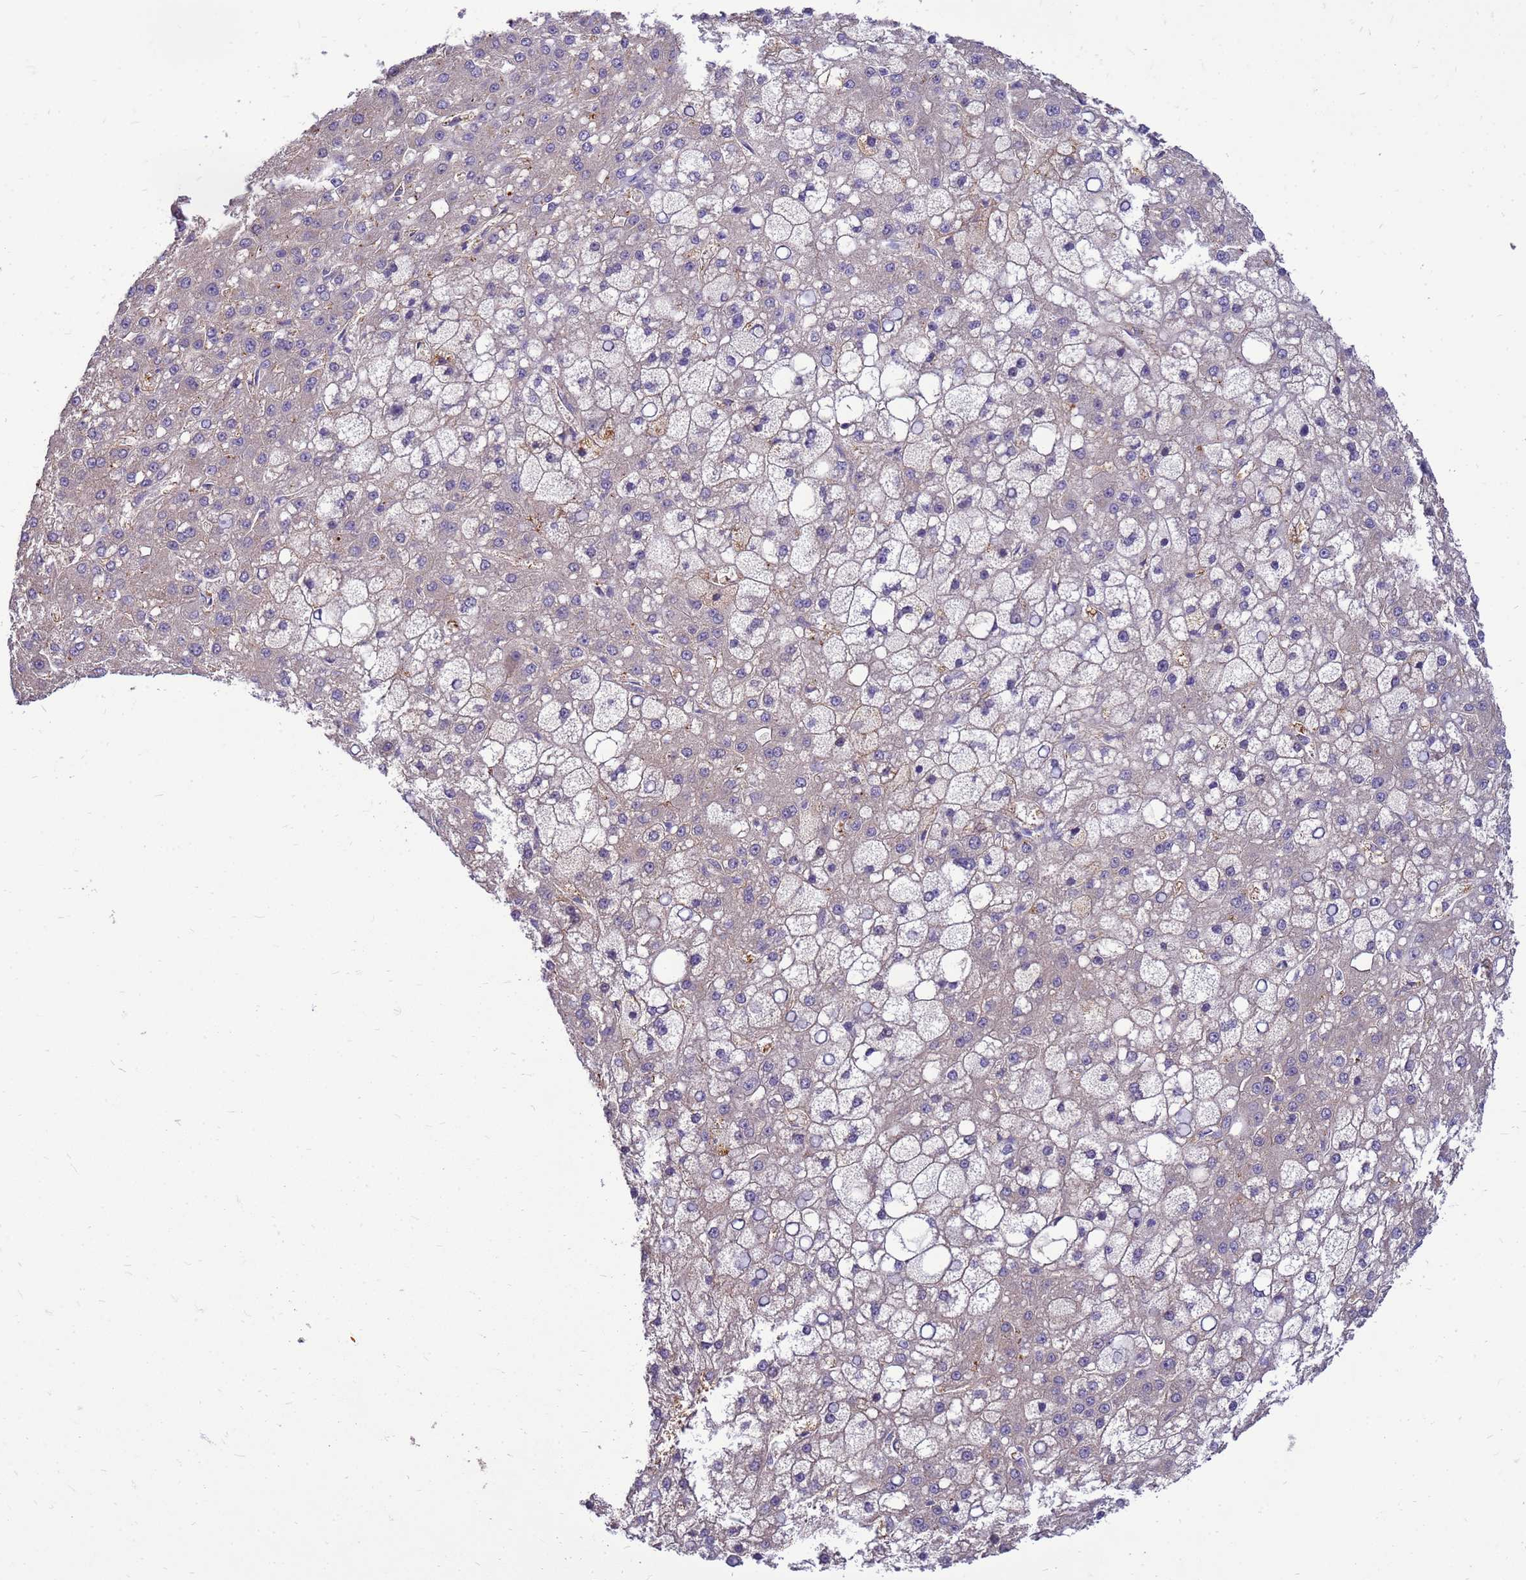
{"staining": {"intensity": "negative", "quantity": "none", "location": "none"}, "tissue": "liver cancer", "cell_type": "Tumor cells", "image_type": "cancer", "snomed": [{"axis": "morphology", "description": "Carcinoma, Hepatocellular, NOS"}, {"axis": "topography", "description": "Liver"}], "caption": "Protein analysis of liver cancer (hepatocellular carcinoma) shows no significant staining in tumor cells. Brightfield microscopy of immunohistochemistry (IHC) stained with DAB (3,3'-diaminobenzidine) (brown) and hematoxylin (blue), captured at high magnification.", "gene": "ENOPH1", "patient": {"sex": "male", "age": 67}}